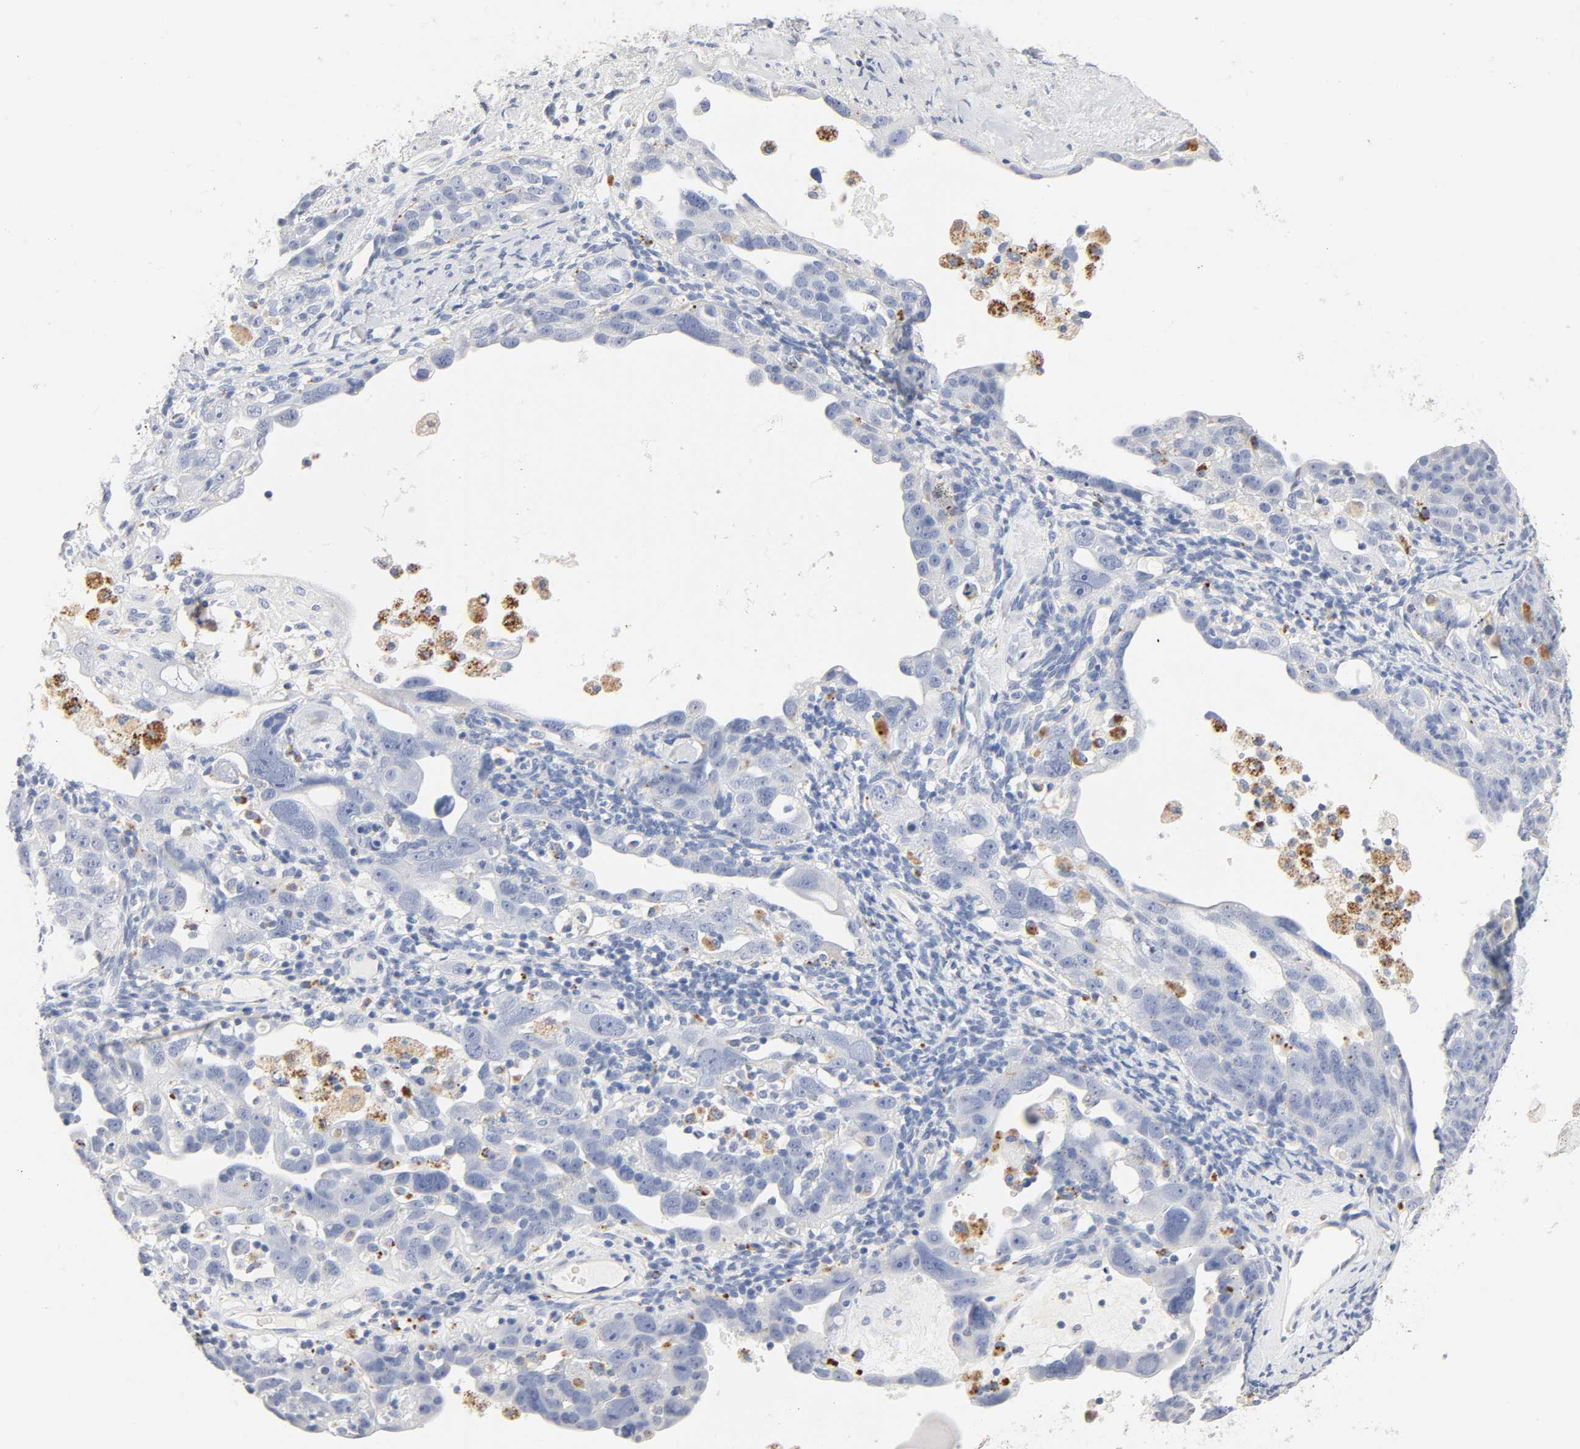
{"staining": {"intensity": "negative", "quantity": "none", "location": "none"}, "tissue": "ovarian cancer", "cell_type": "Tumor cells", "image_type": "cancer", "snomed": [{"axis": "morphology", "description": "Cystadenocarcinoma, serous, NOS"}, {"axis": "topography", "description": "Ovary"}], "caption": "Tumor cells are negative for brown protein staining in serous cystadenocarcinoma (ovarian).", "gene": "PLP1", "patient": {"sex": "female", "age": 66}}